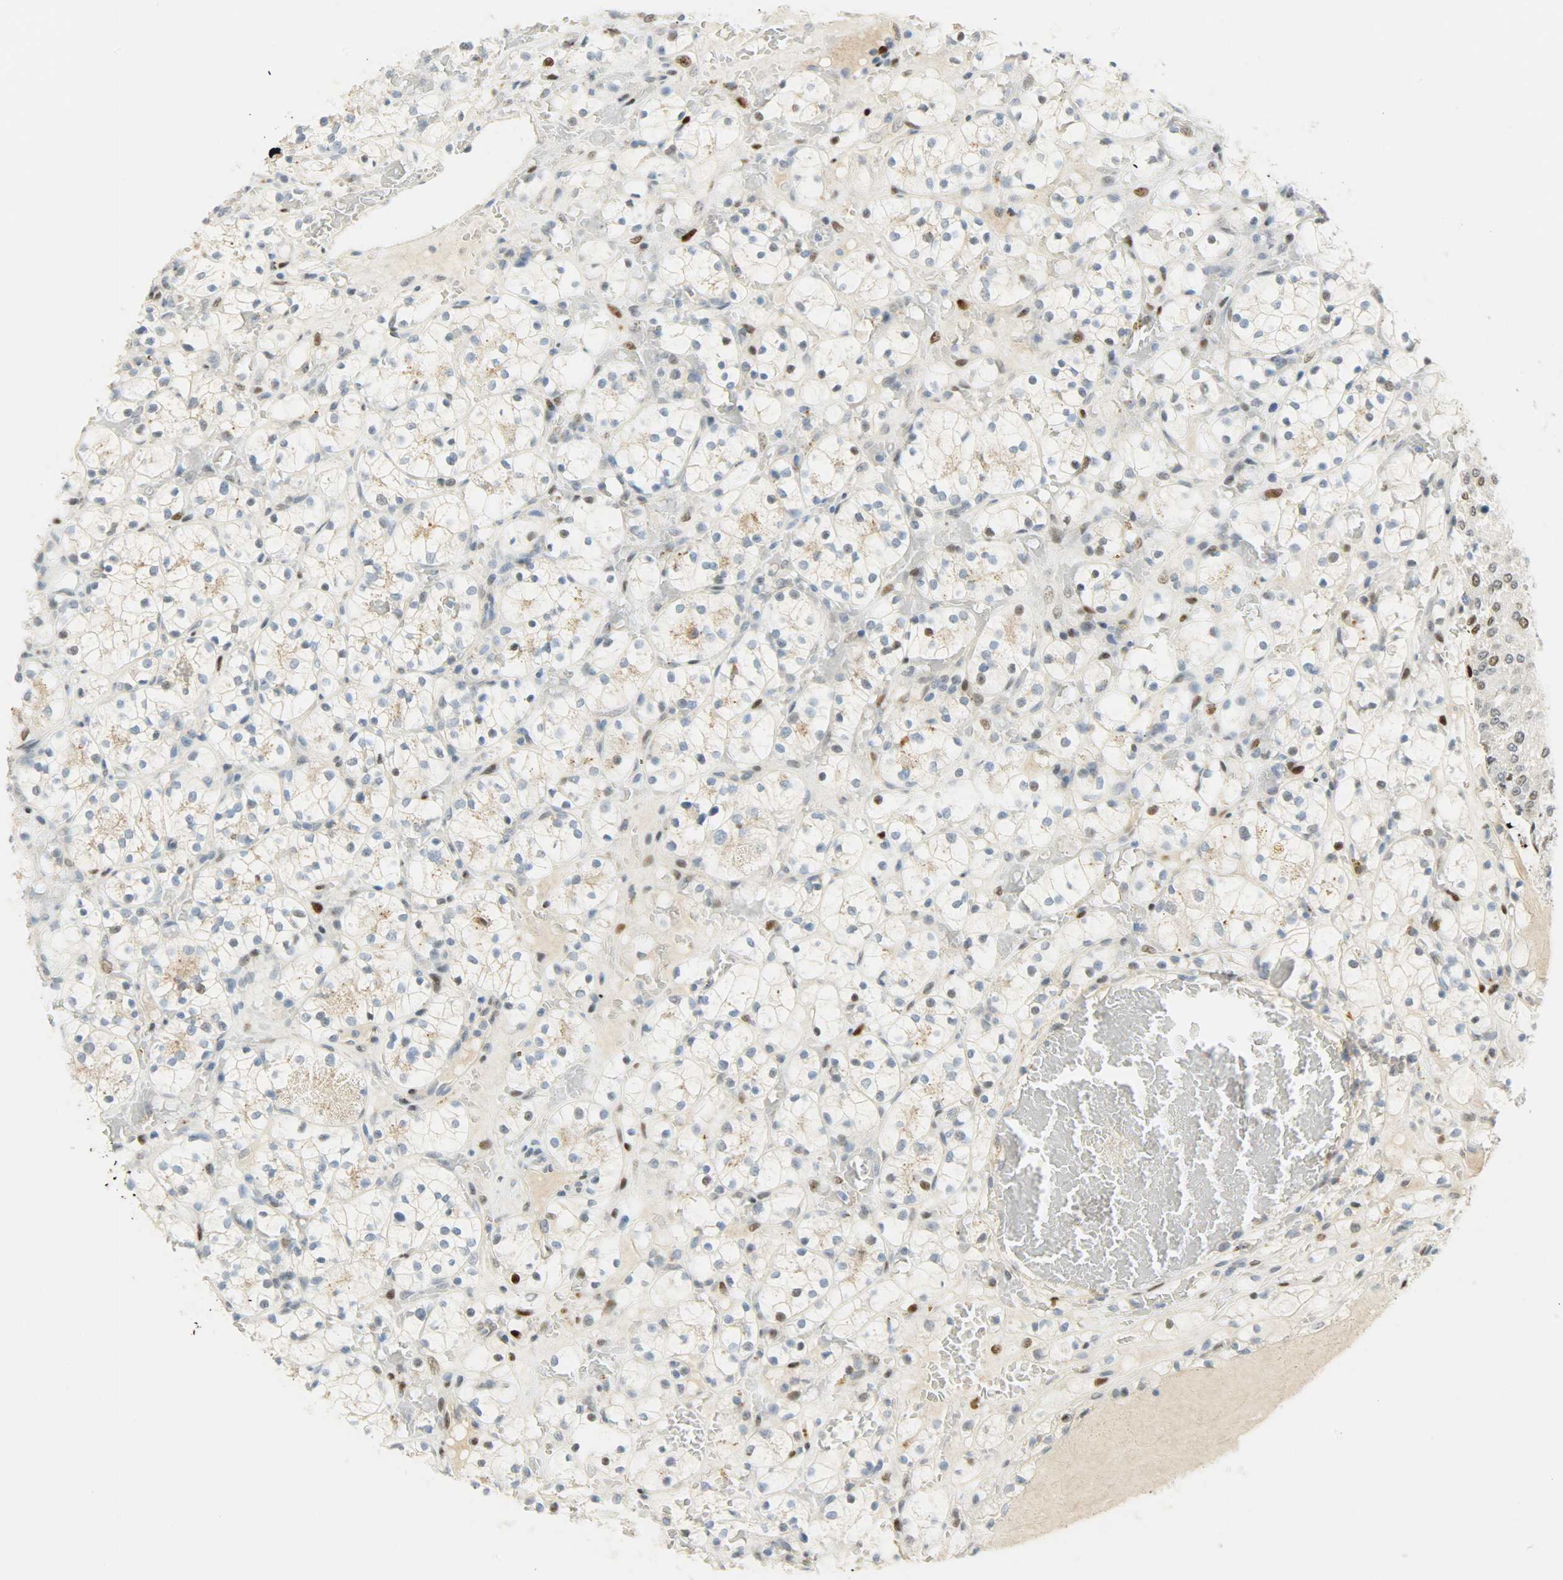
{"staining": {"intensity": "negative", "quantity": "none", "location": "none"}, "tissue": "renal cancer", "cell_type": "Tumor cells", "image_type": "cancer", "snomed": [{"axis": "morphology", "description": "Adenocarcinoma, NOS"}, {"axis": "topography", "description": "Kidney"}], "caption": "This histopathology image is of adenocarcinoma (renal) stained with immunohistochemistry to label a protein in brown with the nuclei are counter-stained blue. There is no staining in tumor cells. (DAB immunohistochemistry (IHC) with hematoxylin counter stain).", "gene": "JUNB", "patient": {"sex": "female", "age": 60}}